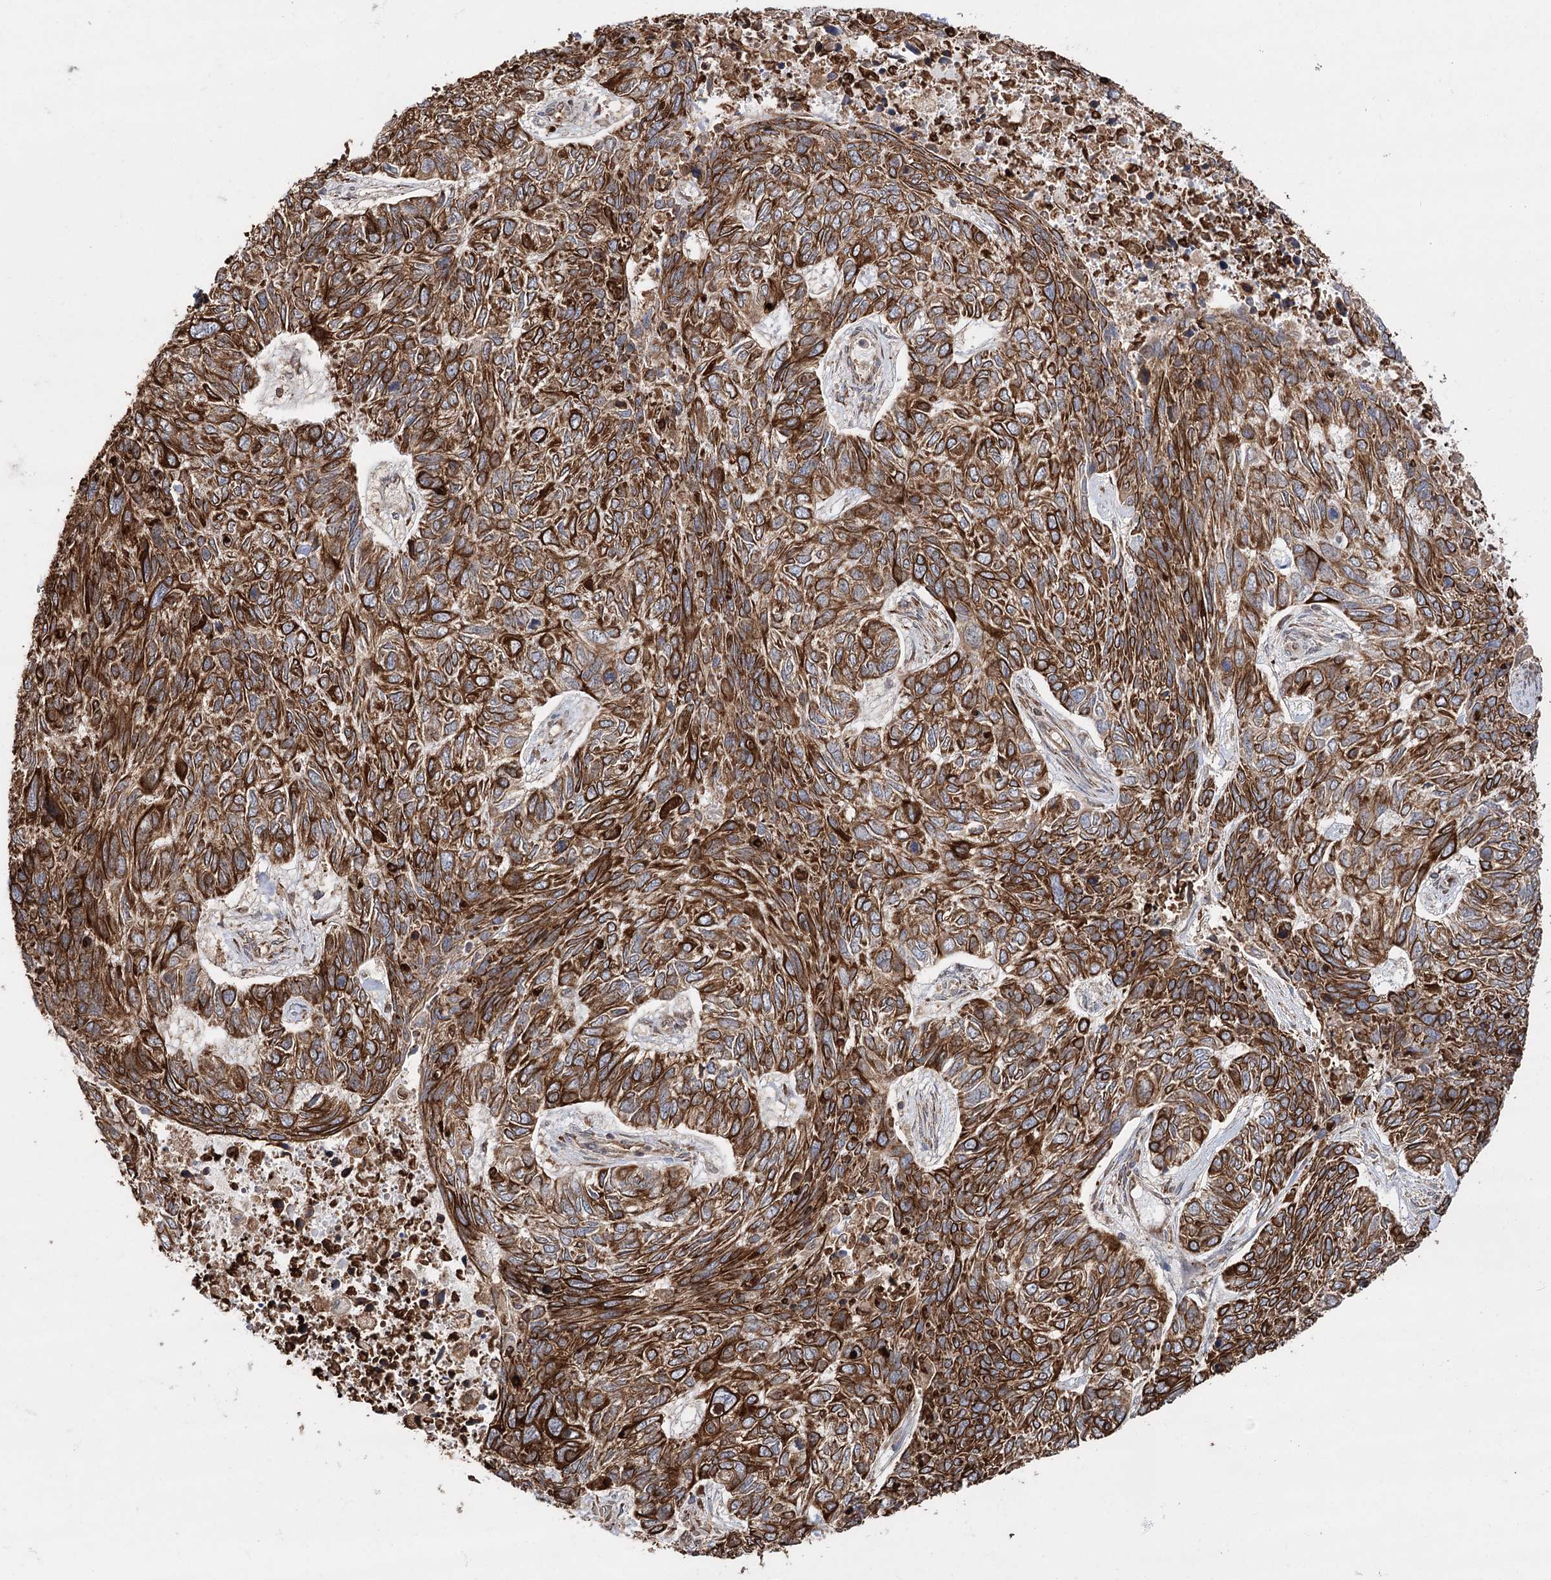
{"staining": {"intensity": "strong", "quantity": ">75%", "location": "cytoplasmic/membranous"}, "tissue": "skin cancer", "cell_type": "Tumor cells", "image_type": "cancer", "snomed": [{"axis": "morphology", "description": "Basal cell carcinoma"}, {"axis": "topography", "description": "Skin"}], "caption": "Human skin cancer stained for a protein (brown) shows strong cytoplasmic/membranous positive expression in about >75% of tumor cells.", "gene": "DNAJB14", "patient": {"sex": "female", "age": 65}}